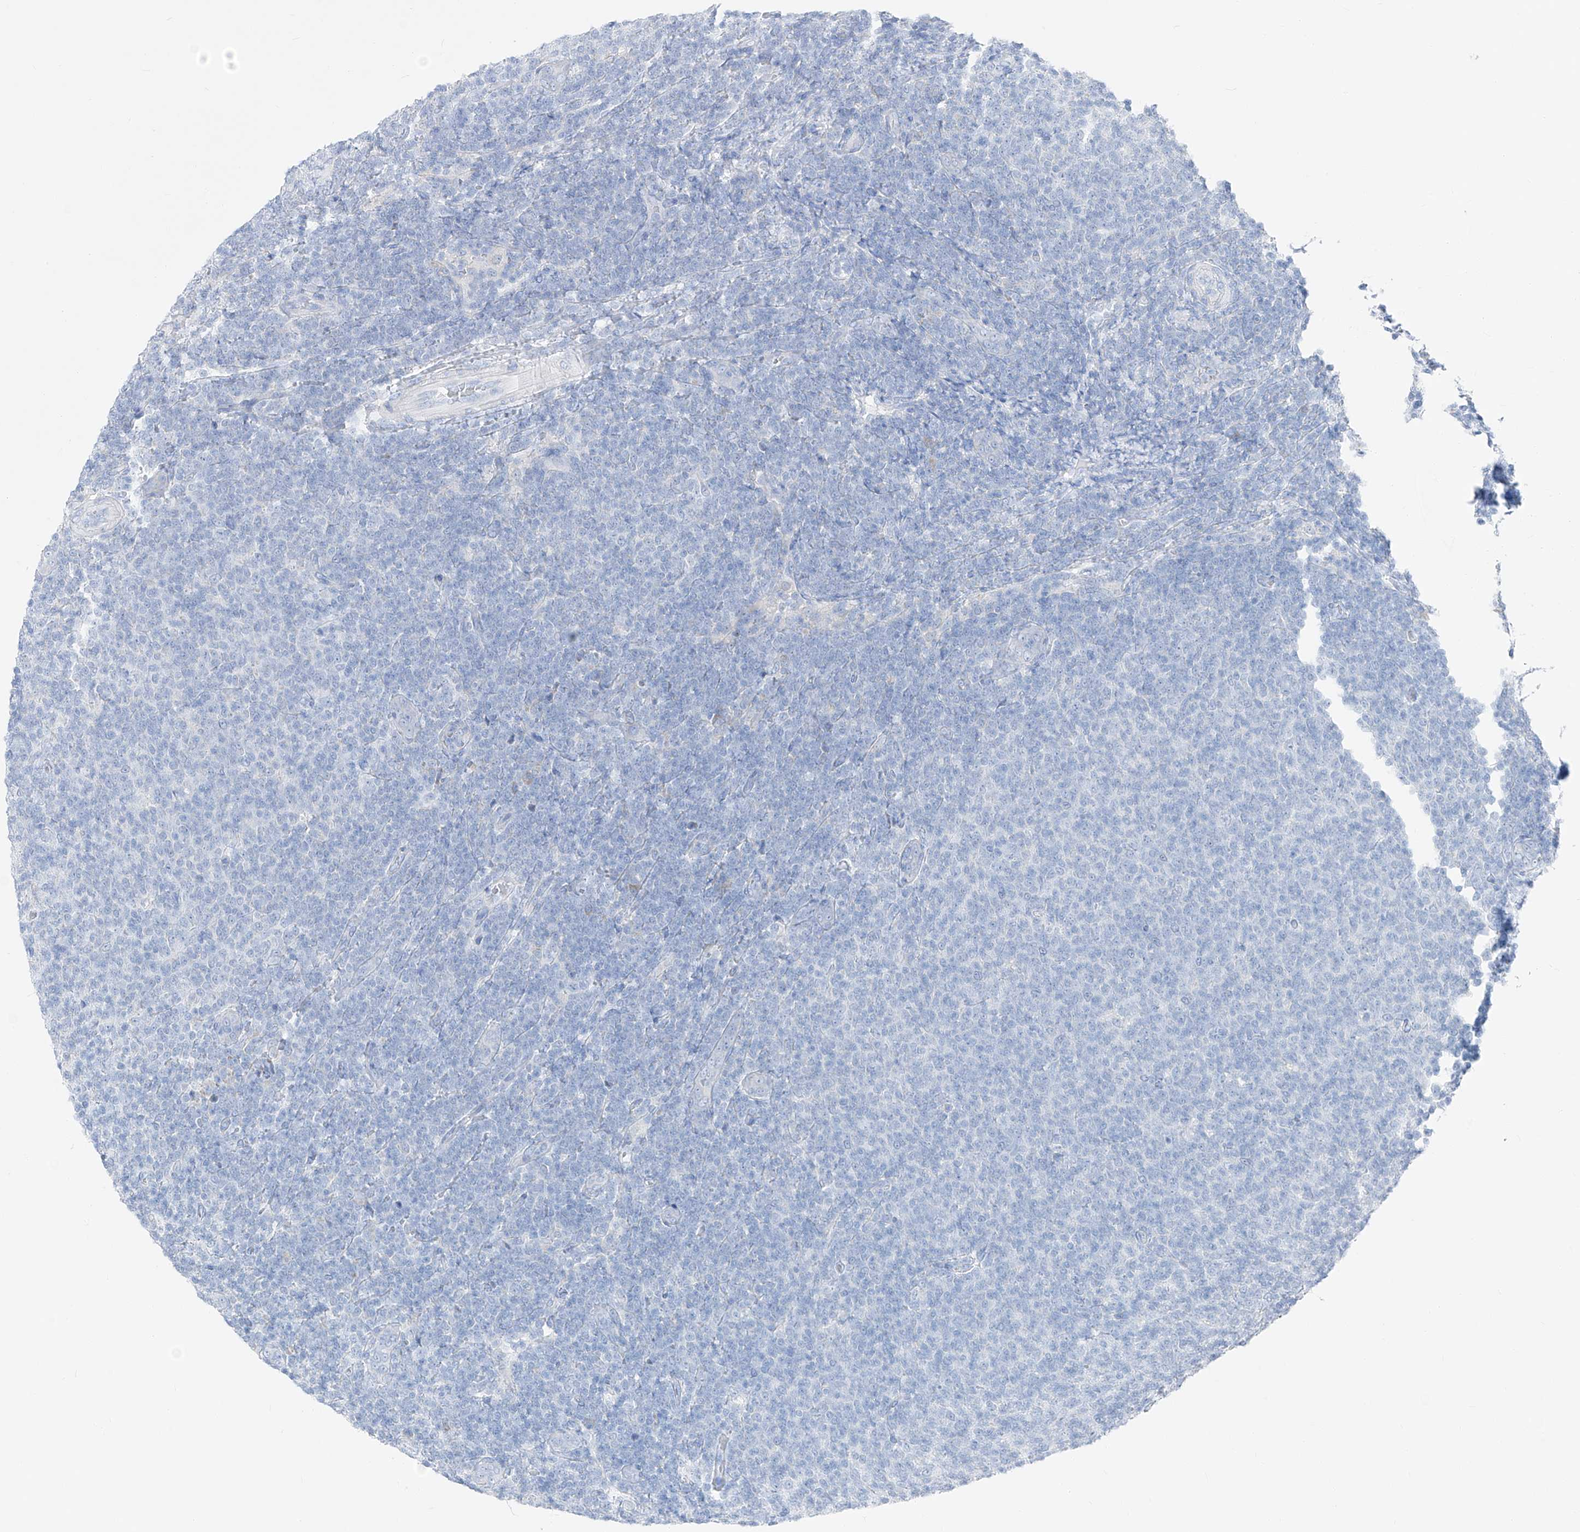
{"staining": {"intensity": "negative", "quantity": "none", "location": "none"}, "tissue": "lymphoma", "cell_type": "Tumor cells", "image_type": "cancer", "snomed": [{"axis": "morphology", "description": "Malignant lymphoma, non-Hodgkin's type, Low grade"}, {"axis": "topography", "description": "Lymph node"}], "caption": "A high-resolution photomicrograph shows IHC staining of malignant lymphoma, non-Hodgkin's type (low-grade), which shows no significant positivity in tumor cells.", "gene": "UFL1", "patient": {"sex": "male", "age": 66}}